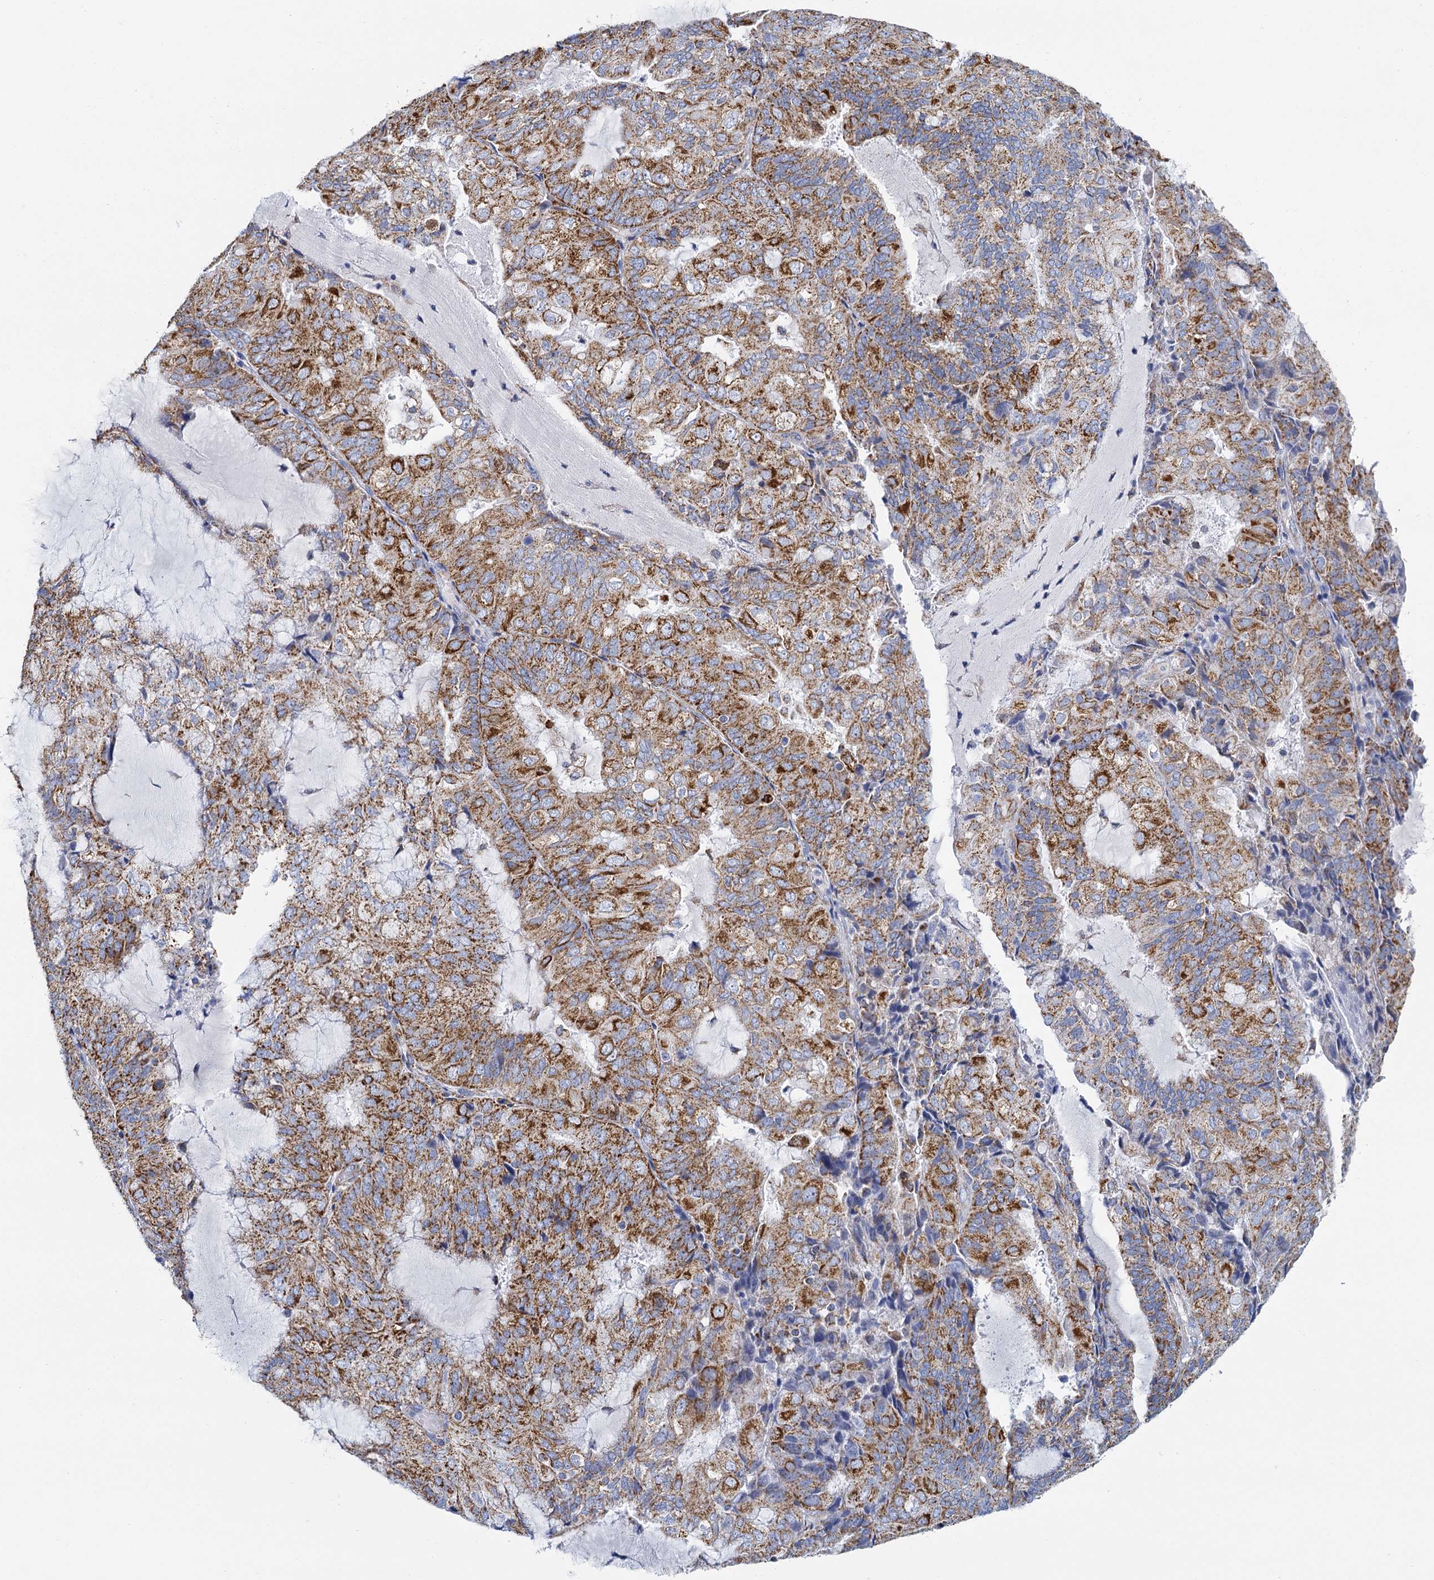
{"staining": {"intensity": "moderate", "quantity": ">75%", "location": "cytoplasmic/membranous"}, "tissue": "endometrial cancer", "cell_type": "Tumor cells", "image_type": "cancer", "snomed": [{"axis": "morphology", "description": "Adenocarcinoma, NOS"}, {"axis": "topography", "description": "Endometrium"}], "caption": "The micrograph exhibits staining of endometrial cancer, revealing moderate cytoplasmic/membranous protein staining (brown color) within tumor cells.", "gene": "CCP110", "patient": {"sex": "female", "age": 81}}